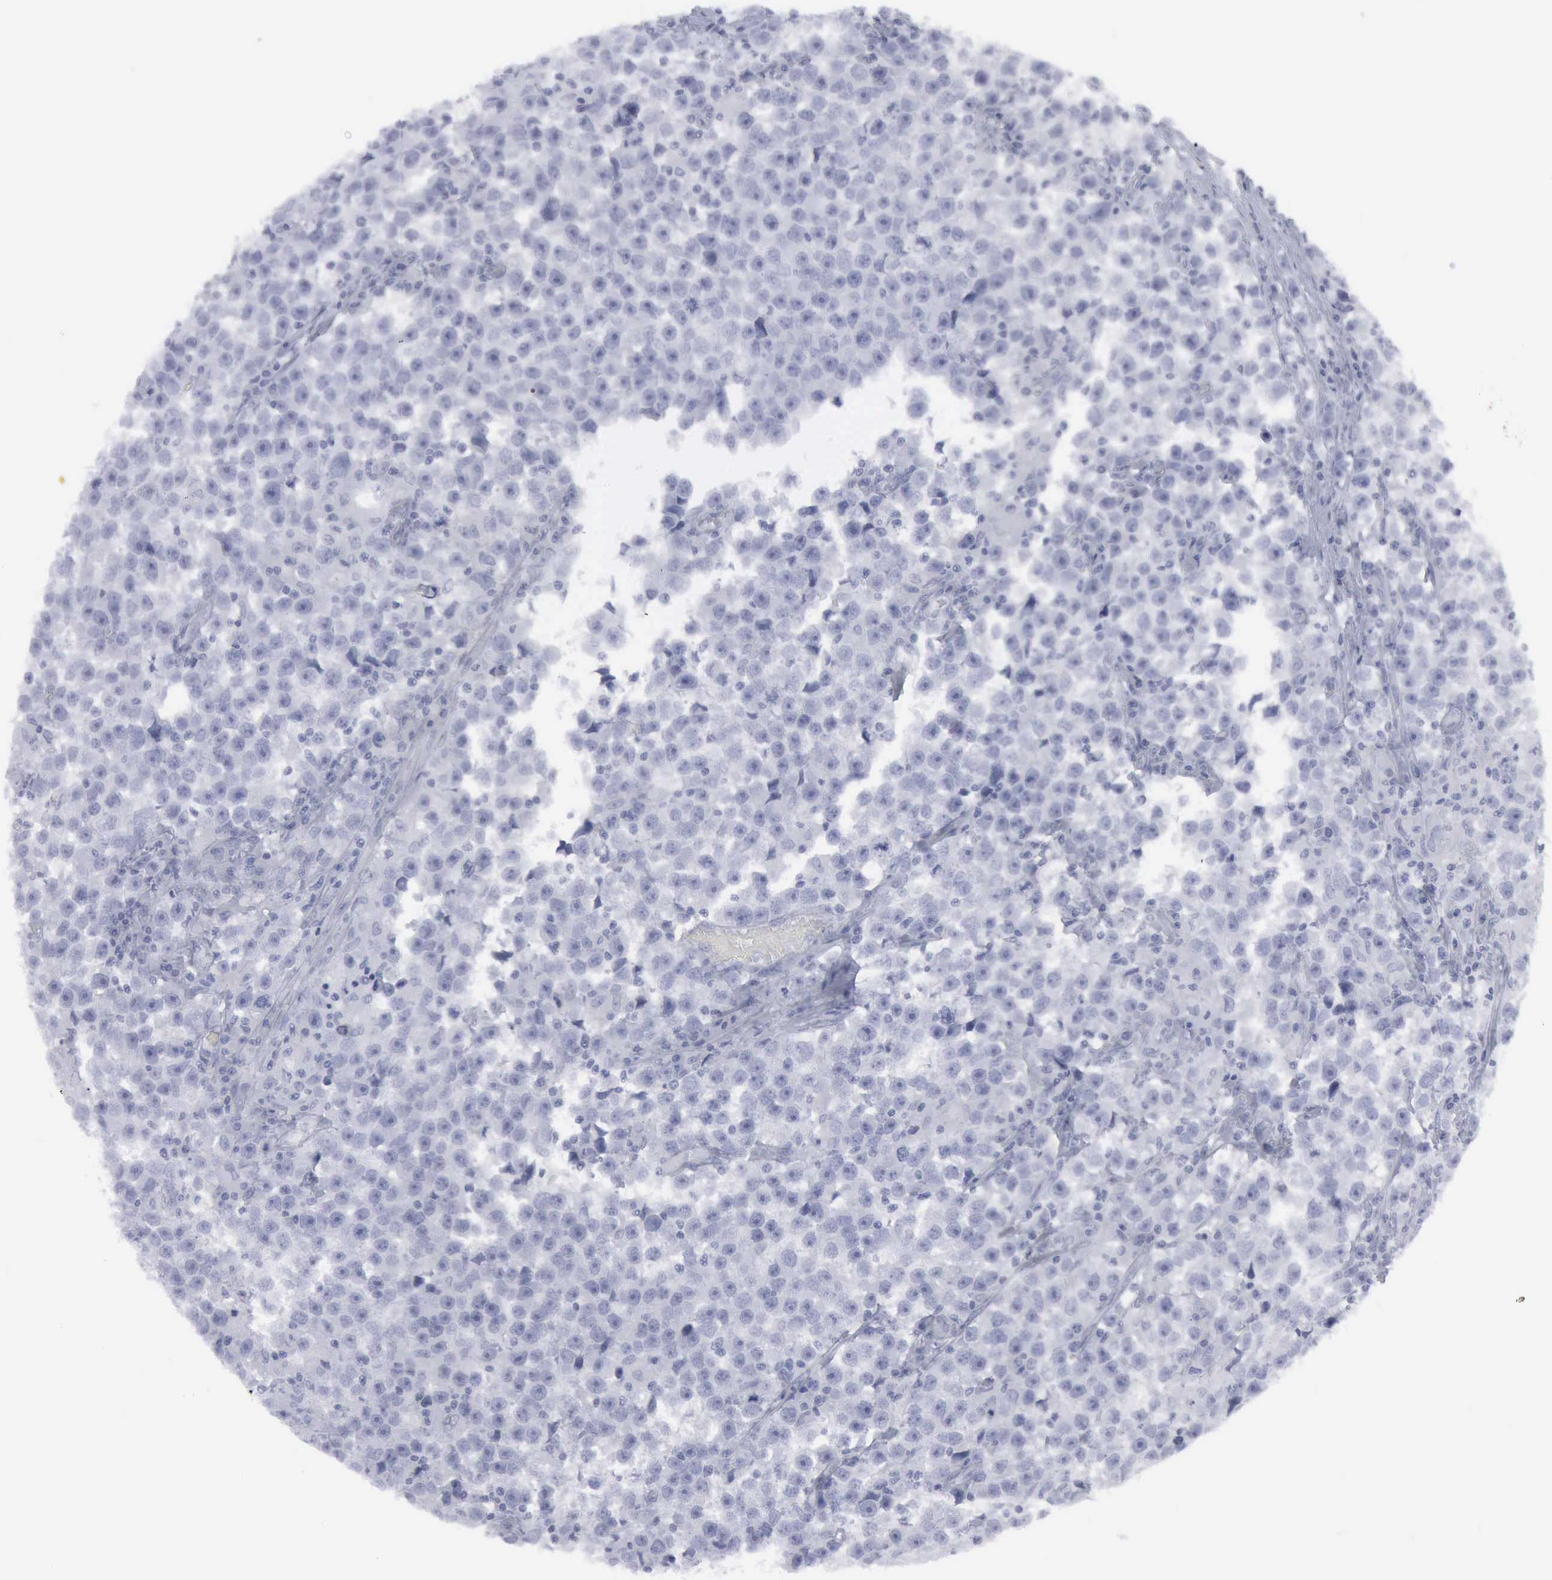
{"staining": {"intensity": "negative", "quantity": "none", "location": "none"}, "tissue": "testis cancer", "cell_type": "Tumor cells", "image_type": "cancer", "snomed": [{"axis": "morphology", "description": "Seminoma, NOS"}, {"axis": "topography", "description": "Testis"}], "caption": "The image shows no significant positivity in tumor cells of testis cancer (seminoma).", "gene": "VCAM1", "patient": {"sex": "male", "age": 33}}